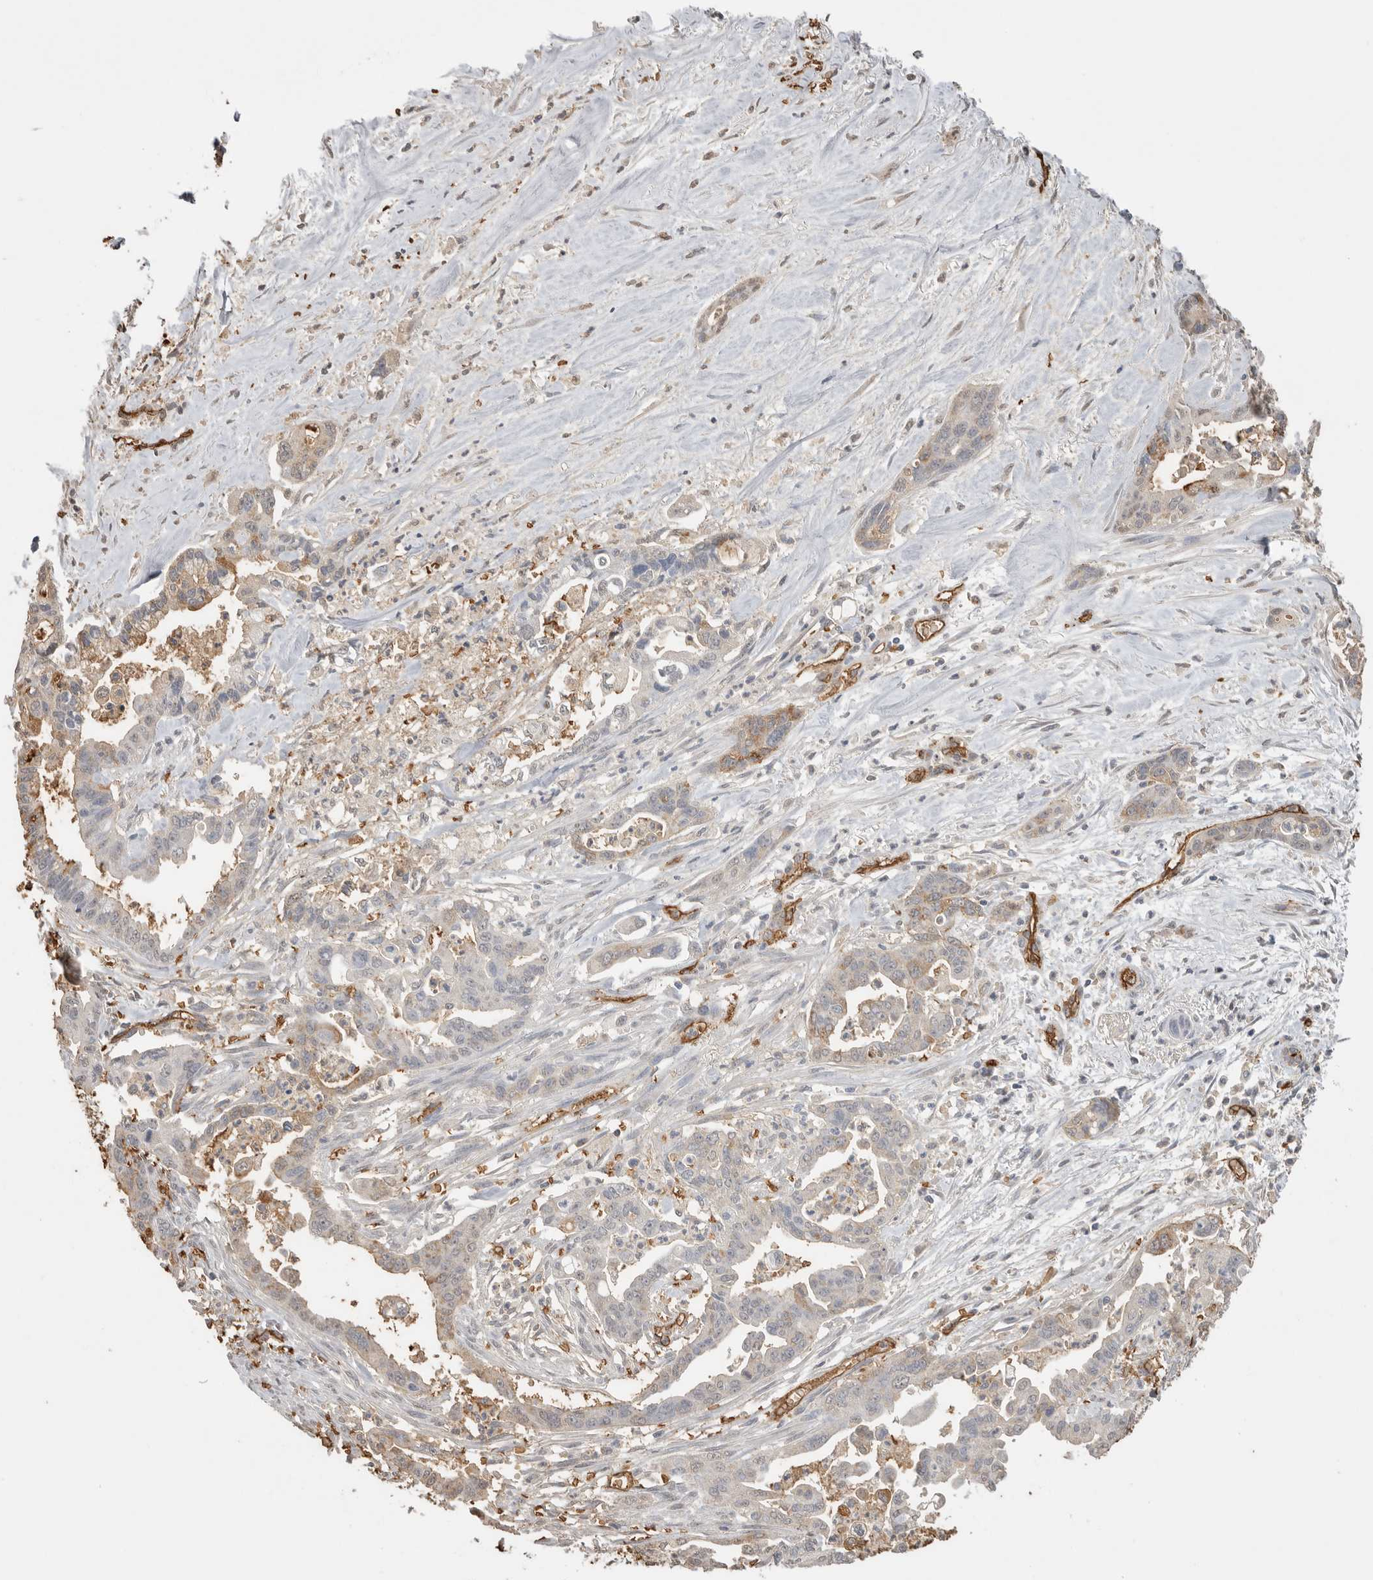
{"staining": {"intensity": "weak", "quantity": "<25%", "location": "cytoplasmic/membranous"}, "tissue": "pancreatic cancer", "cell_type": "Tumor cells", "image_type": "cancer", "snomed": [{"axis": "morphology", "description": "Adenocarcinoma, NOS"}, {"axis": "topography", "description": "Pancreas"}], "caption": "High magnification brightfield microscopy of adenocarcinoma (pancreatic) stained with DAB (3,3'-diaminobenzidine) (brown) and counterstained with hematoxylin (blue): tumor cells show no significant staining. Nuclei are stained in blue.", "gene": "IL27", "patient": {"sex": "male", "age": 70}}